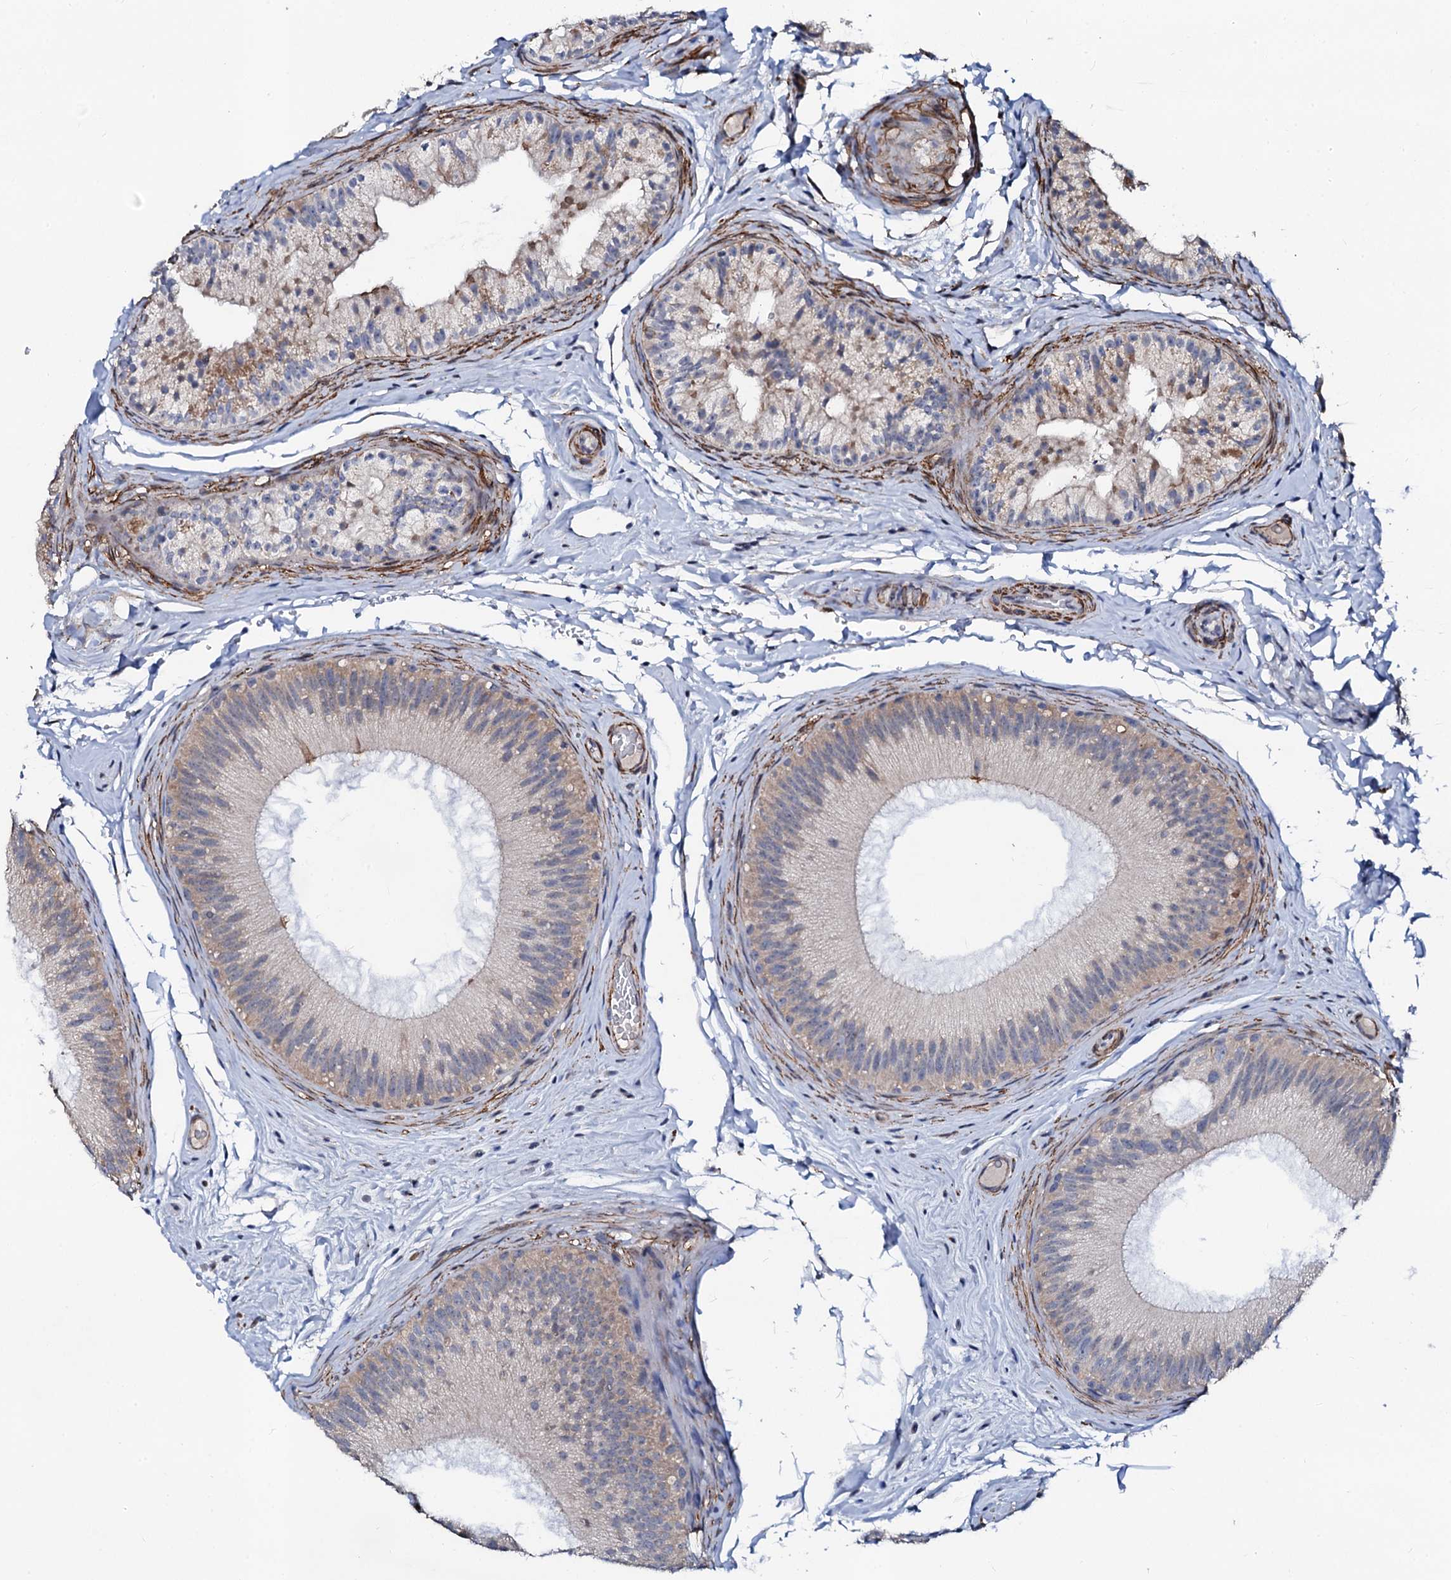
{"staining": {"intensity": "weak", "quantity": "25%-75%", "location": "cytoplasmic/membranous"}, "tissue": "epididymis", "cell_type": "Glandular cells", "image_type": "normal", "snomed": [{"axis": "morphology", "description": "Normal tissue, NOS"}, {"axis": "topography", "description": "Epididymis"}], "caption": "Immunohistochemical staining of normal human epididymis shows 25%-75% levels of weak cytoplasmic/membranous protein expression in approximately 25%-75% of glandular cells.", "gene": "GPR176", "patient": {"sex": "male", "age": 45}}